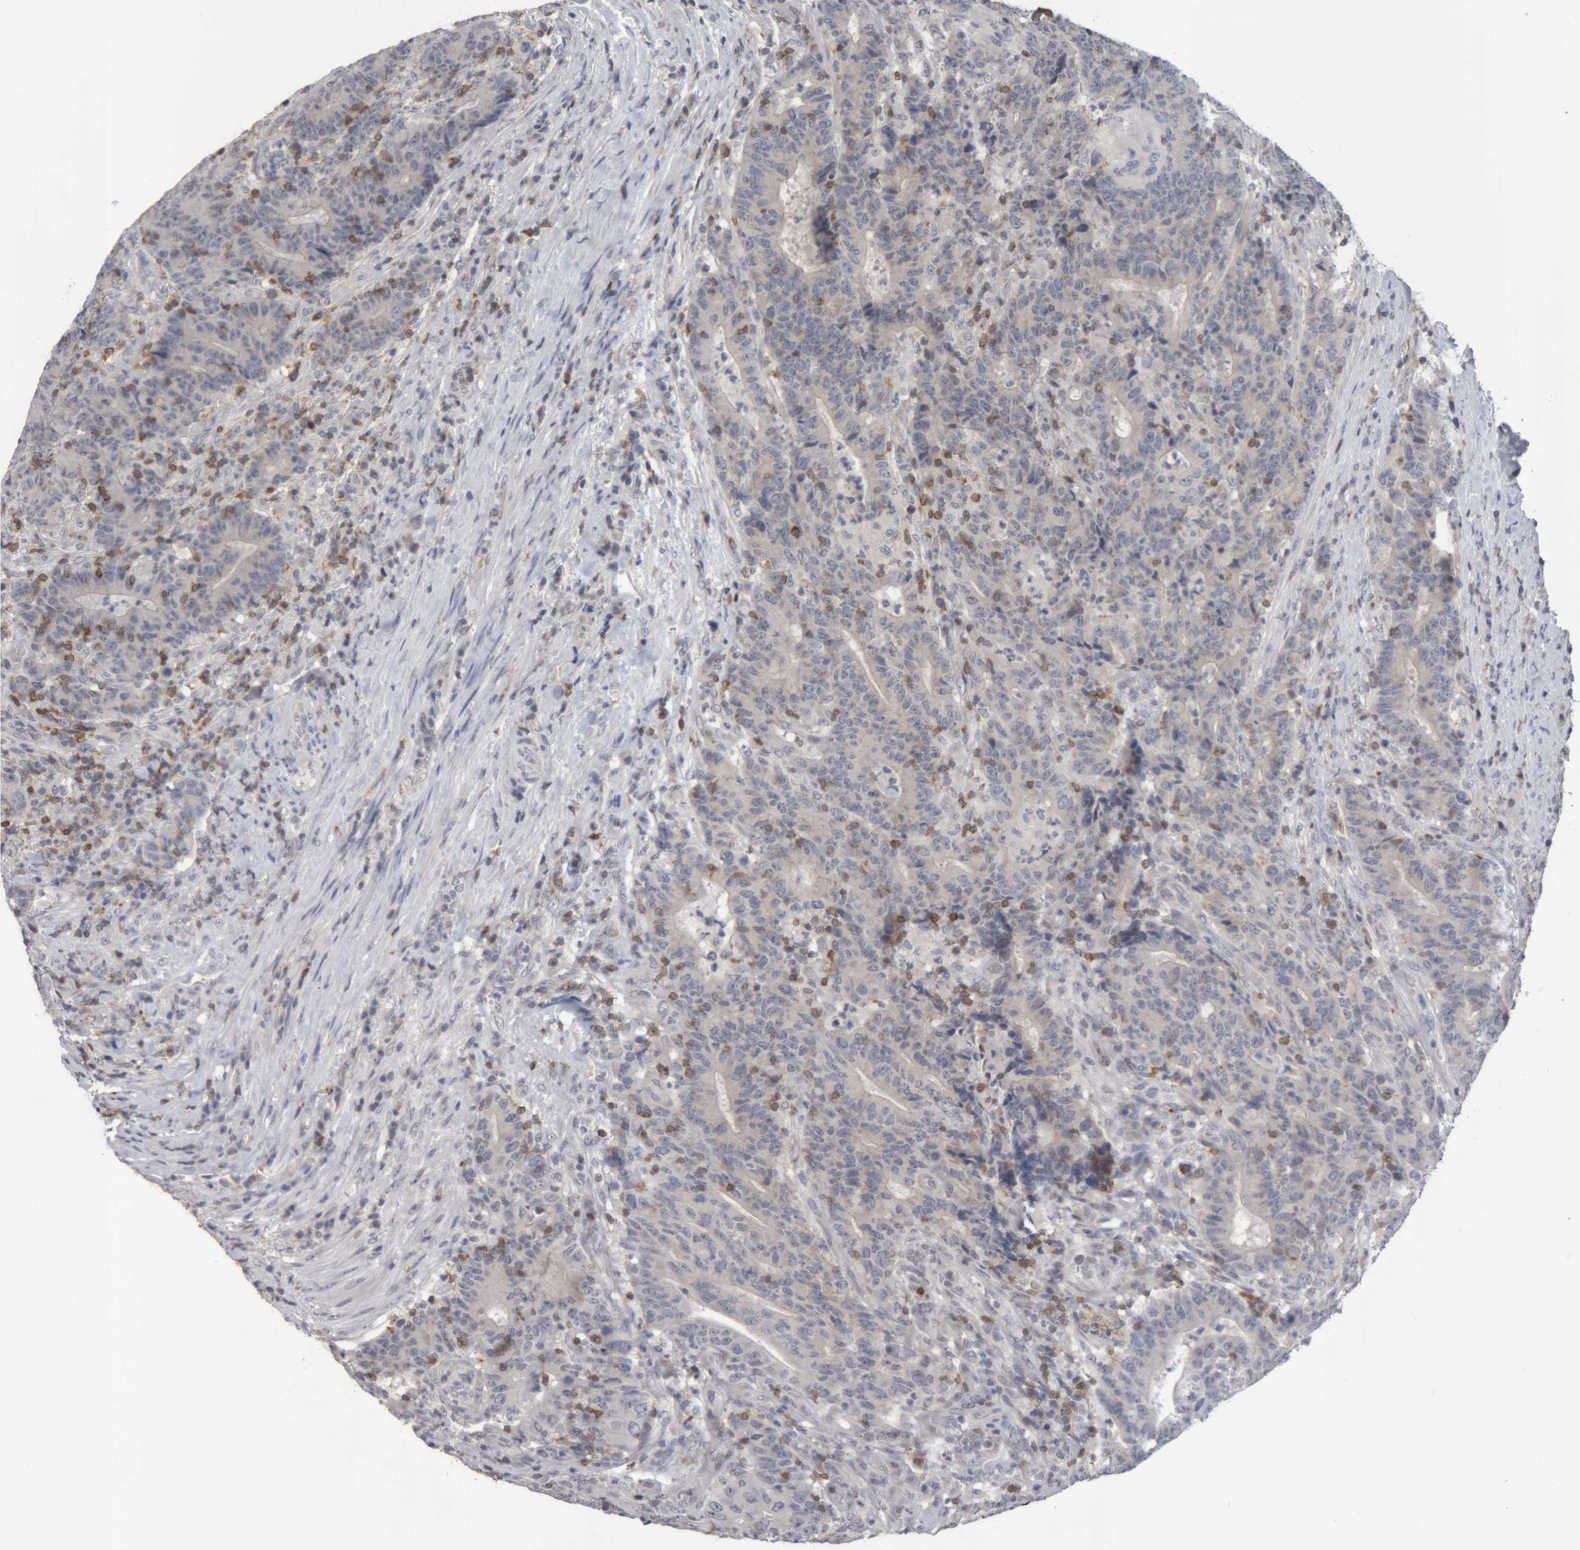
{"staining": {"intensity": "negative", "quantity": "none", "location": "none"}, "tissue": "colorectal cancer", "cell_type": "Tumor cells", "image_type": "cancer", "snomed": [{"axis": "morphology", "description": "Normal tissue, NOS"}, {"axis": "morphology", "description": "Adenocarcinoma, NOS"}, {"axis": "topography", "description": "Colon"}], "caption": "Tumor cells show no significant positivity in colorectal cancer (adenocarcinoma). (Stains: DAB IHC with hematoxylin counter stain, Microscopy: brightfield microscopy at high magnification).", "gene": "NFATC2", "patient": {"sex": "female", "age": 75}}